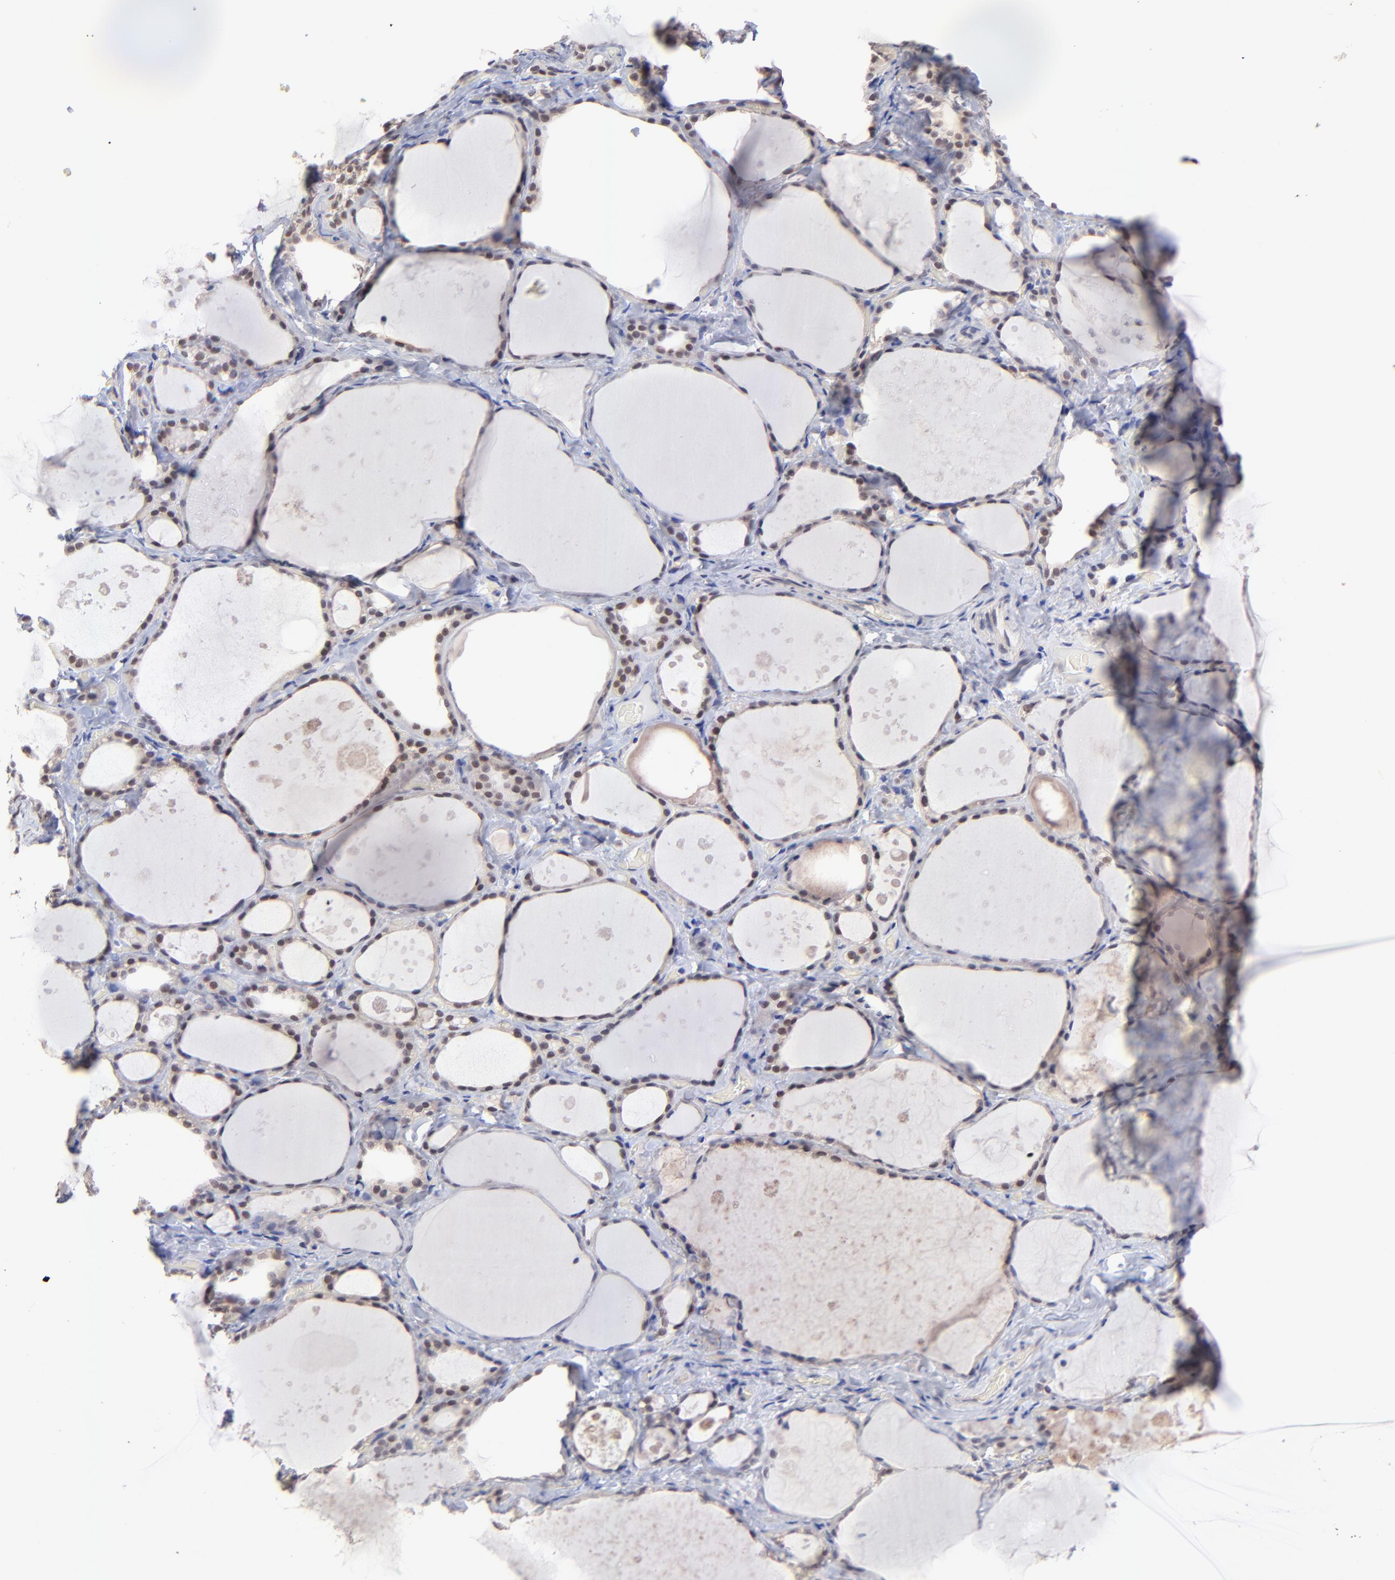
{"staining": {"intensity": "weak", "quantity": "25%-75%", "location": "nuclear"}, "tissue": "thyroid gland", "cell_type": "Glandular cells", "image_type": "normal", "snomed": [{"axis": "morphology", "description": "Normal tissue, NOS"}, {"axis": "topography", "description": "Thyroid gland"}], "caption": "Immunohistochemical staining of normal human thyroid gland shows weak nuclear protein expression in about 25%-75% of glandular cells.", "gene": "ZNF747", "patient": {"sex": "female", "age": 75}}